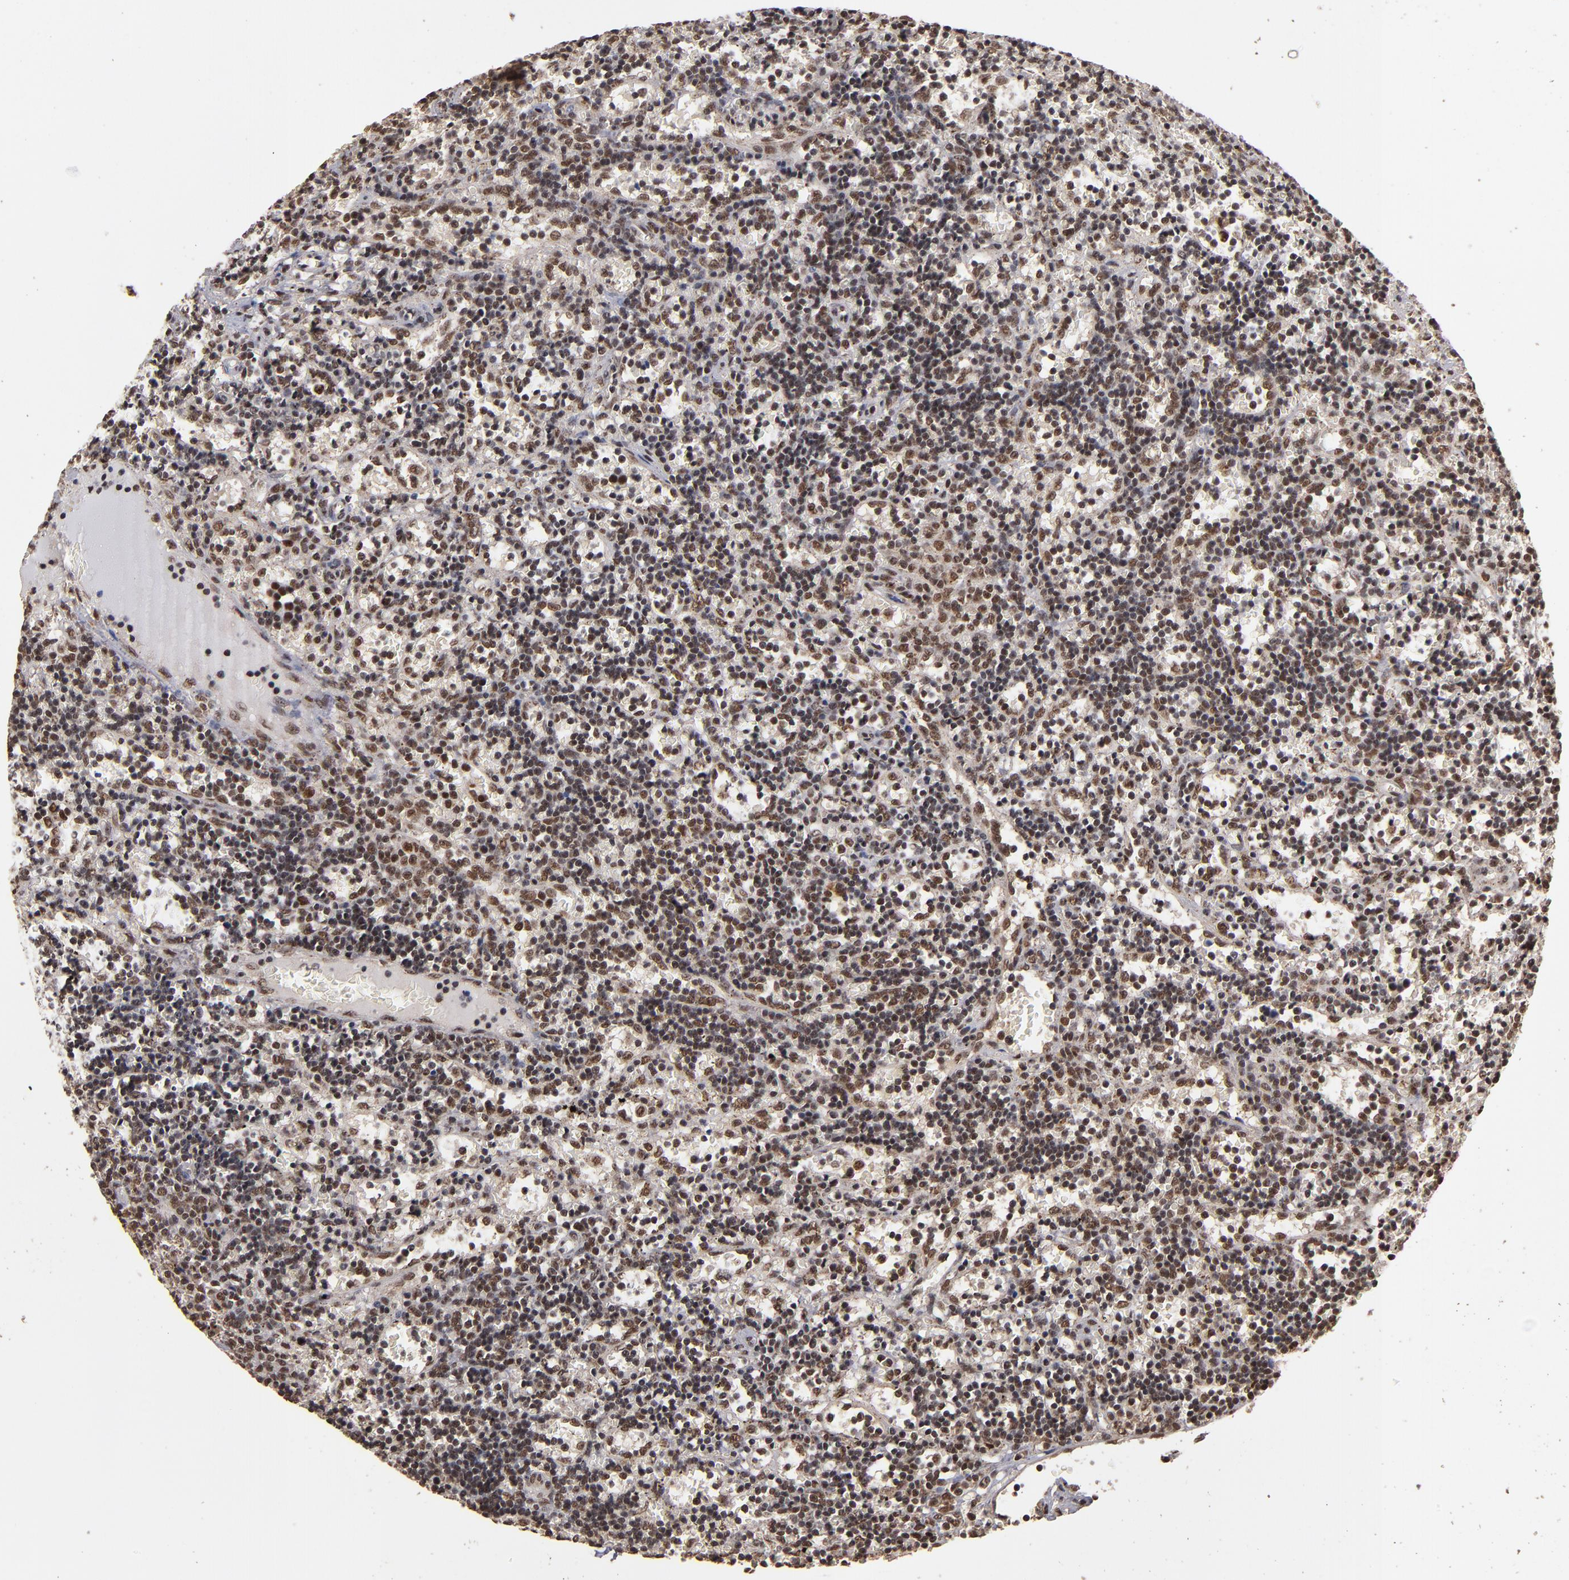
{"staining": {"intensity": "moderate", "quantity": "25%-75%", "location": "nuclear"}, "tissue": "lymphoma", "cell_type": "Tumor cells", "image_type": "cancer", "snomed": [{"axis": "morphology", "description": "Malignant lymphoma, non-Hodgkin's type, Low grade"}, {"axis": "topography", "description": "Spleen"}], "caption": "High-magnification brightfield microscopy of lymphoma stained with DAB (3,3'-diaminobenzidine) (brown) and counterstained with hematoxylin (blue). tumor cells exhibit moderate nuclear positivity is appreciated in about25%-75% of cells. The staining is performed using DAB brown chromogen to label protein expression. The nuclei are counter-stained blue using hematoxylin.", "gene": "SNW1", "patient": {"sex": "male", "age": 60}}